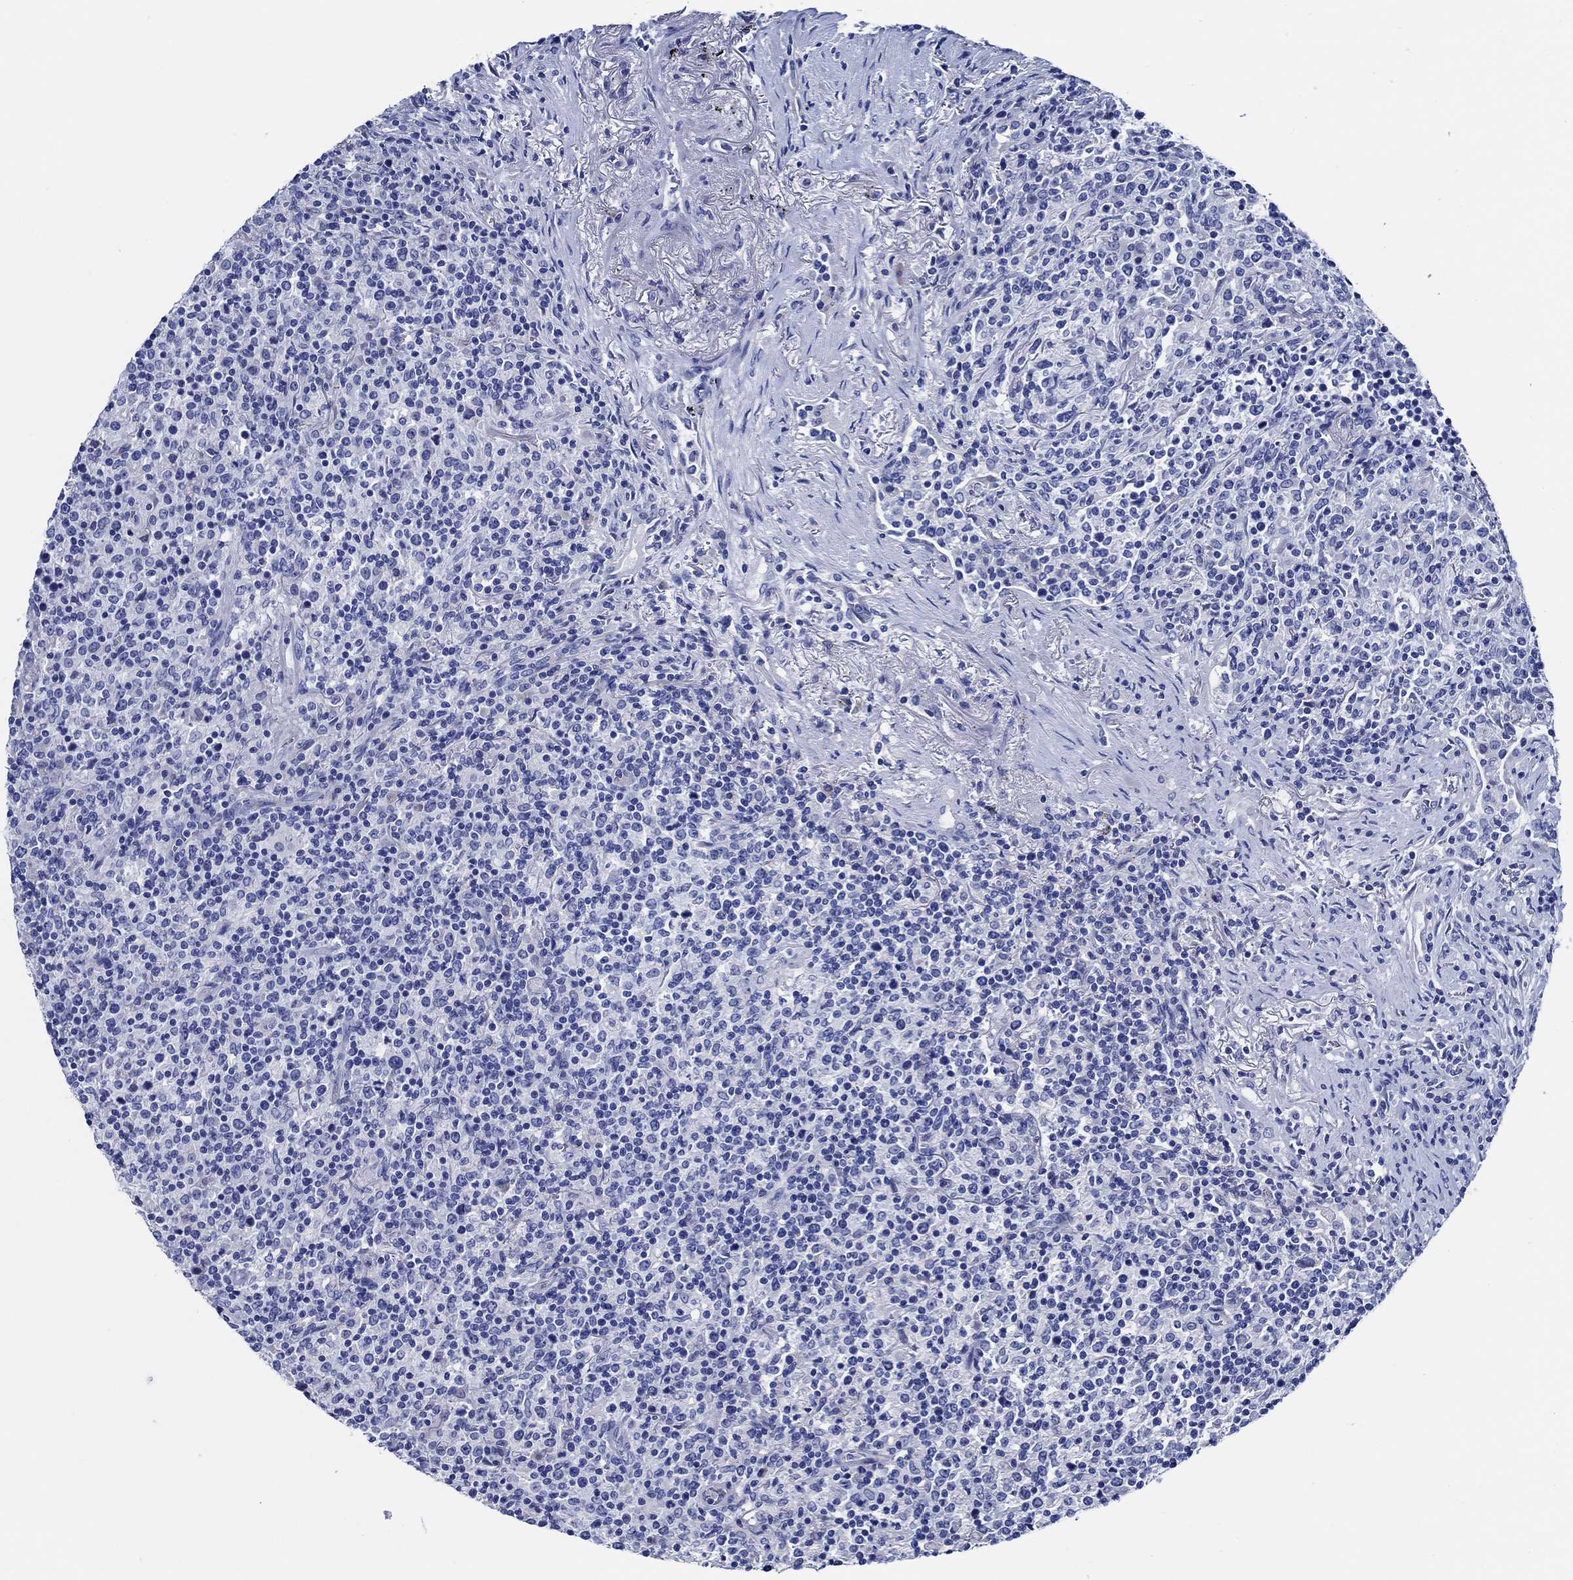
{"staining": {"intensity": "negative", "quantity": "none", "location": "none"}, "tissue": "lymphoma", "cell_type": "Tumor cells", "image_type": "cancer", "snomed": [{"axis": "morphology", "description": "Malignant lymphoma, non-Hodgkin's type, High grade"}, {"axis": "topography", "description": "Lung"}], "caption": "The histopathology image reveals no staining of tumor cells in lymphoma.", "gene": "WDR62", "patient": {"sex": "male", "age": 79}}